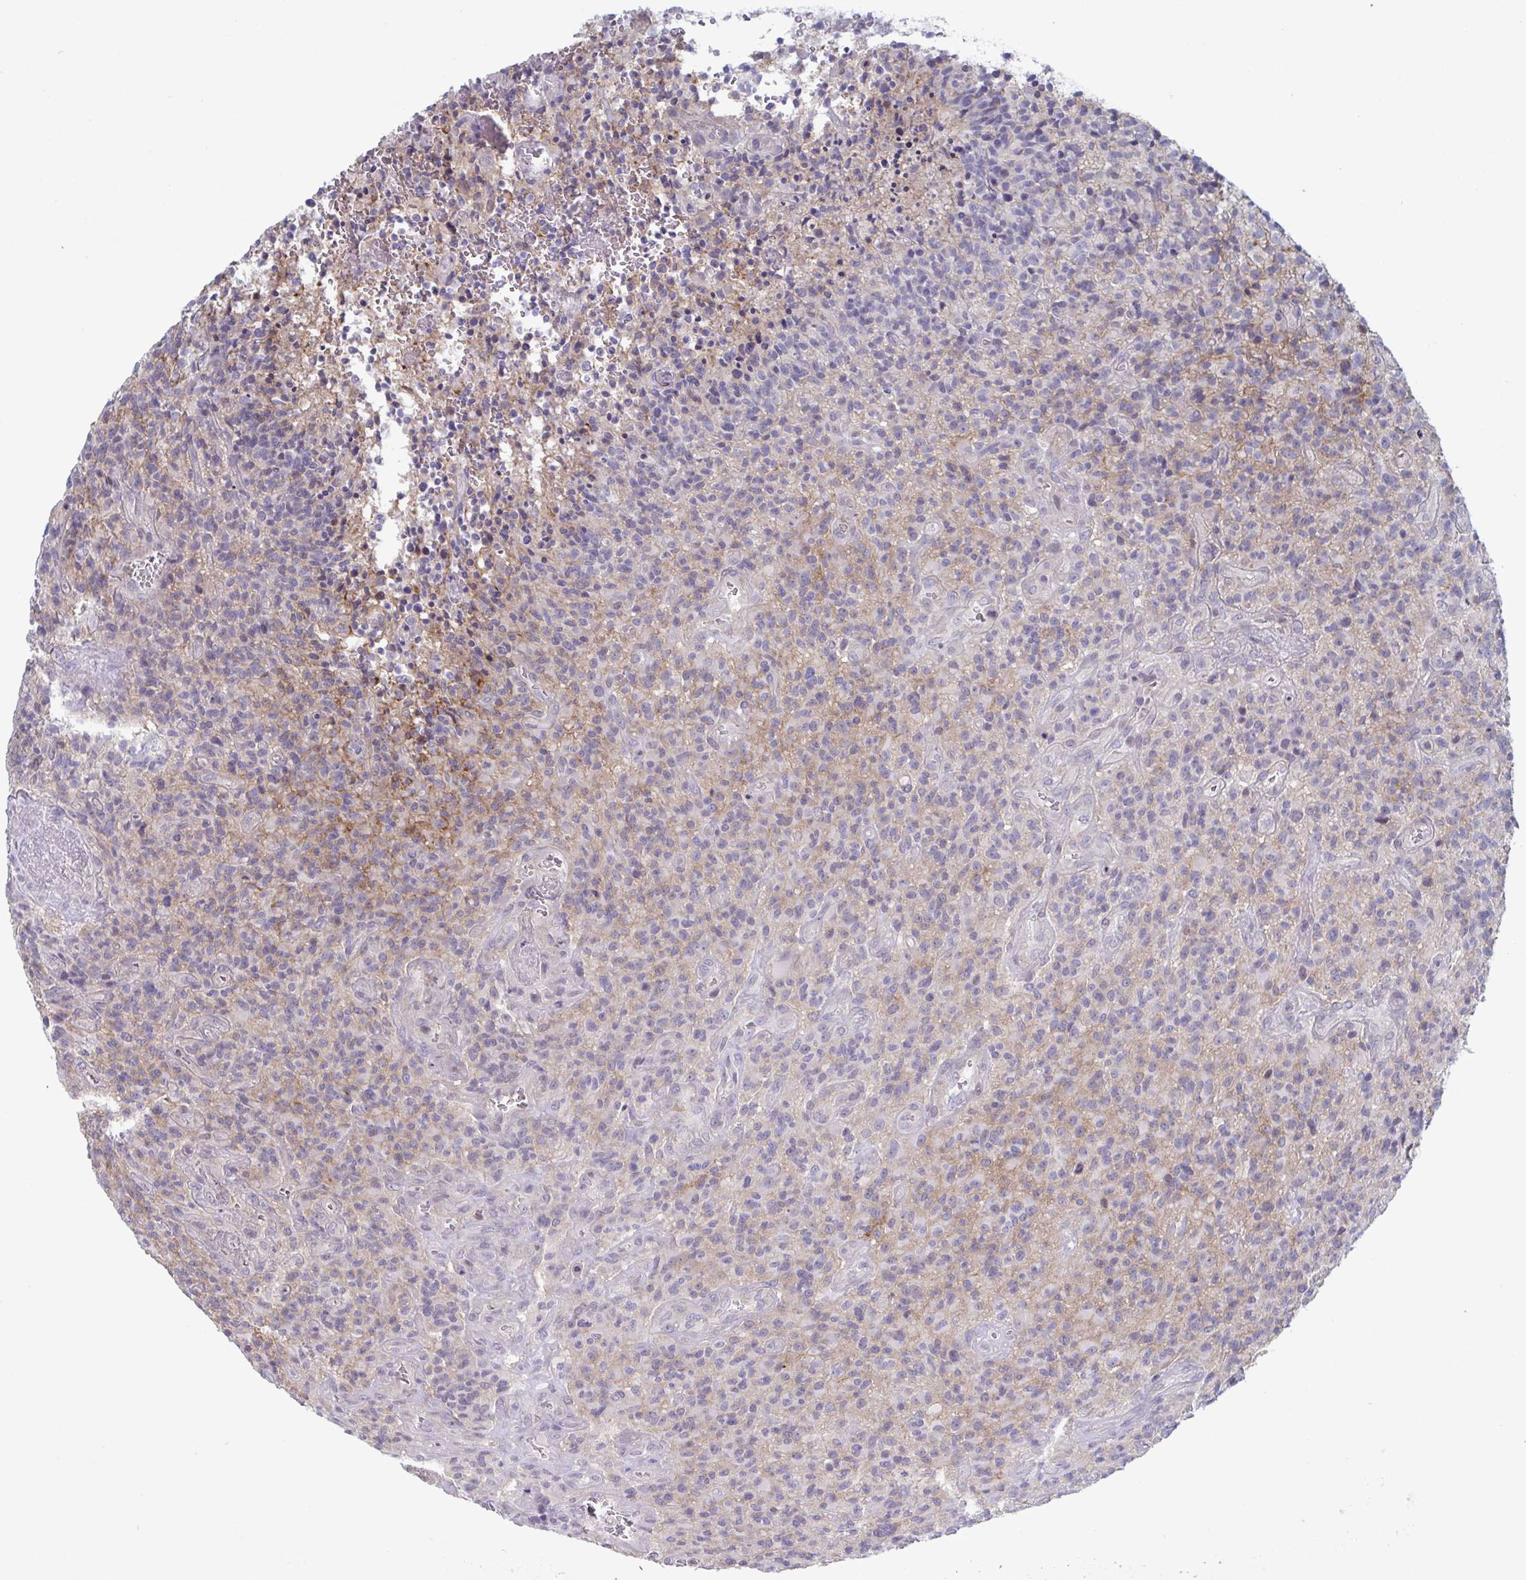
{"staining": {"intensity": "negative", "quantity": "none", "location": "none"}, "tissue": "glioma", "cell_type": "Tumor cells", "image_type": "cancer", "snomed": [{"axis": "morphology", "description": "Glioma, malignant, High grade"}, {"axis": "topography", "description": "Brain"}], "caption": "Tumor cells show no significant protein positivity in glioma. (Stains: DAB (3,3'-diaminobenzidine) immunohistochemistry with hematoxylin counter stain, Microscopy: brightfield microscopy at high magnification).", "gene": "STK26", "patient": {"sex": "male", "age": 76}}